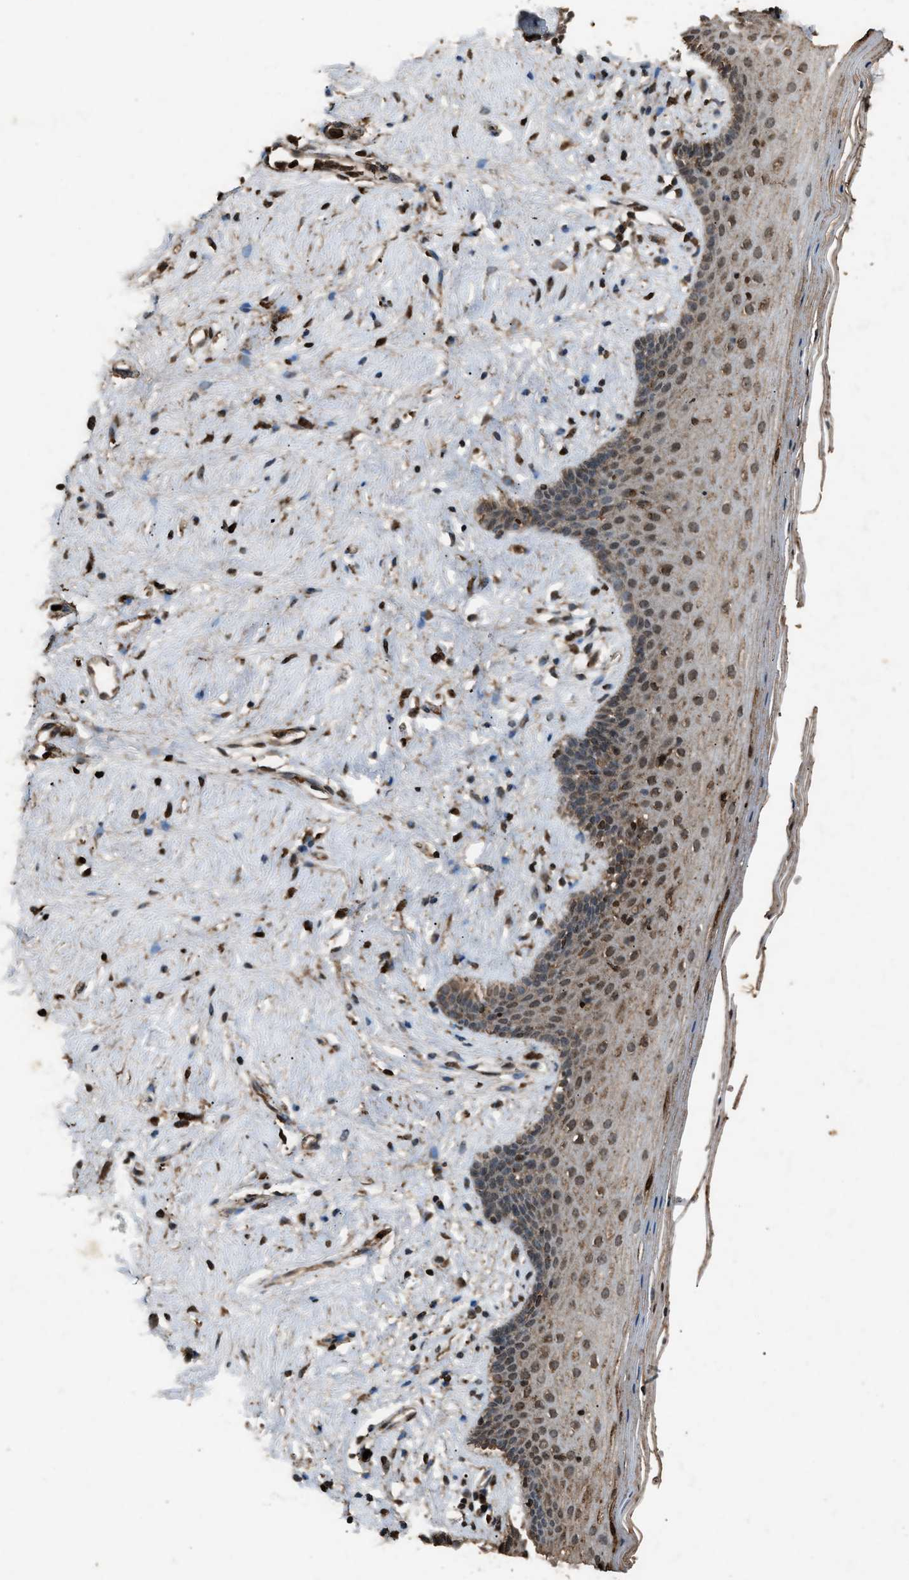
{"staining": {"intensity": "moderate", "quantity": ">75%", "location": "cytoplasmic/membranous,nuclear"}, "tissue": "vagina", "cell_type": "Squamous epithelial cells", "image_type": "normal", "snomed": [{"axis": "morphology", "description": "Normal tissue, NOS"}, {"axis": "topography", "description": "Vagina"}], "caption": "Vagina was stained to show a protein in brown. There is medium levels of moderate cytoplasmic/membranous,nuclear positivity in about >75% of squamous epithelial cells. The protein of interest is shown in brown color, while the nuclei are stained blue.", "gene": "PSMD1", "patient": {"sex": "female", "age": 44}}